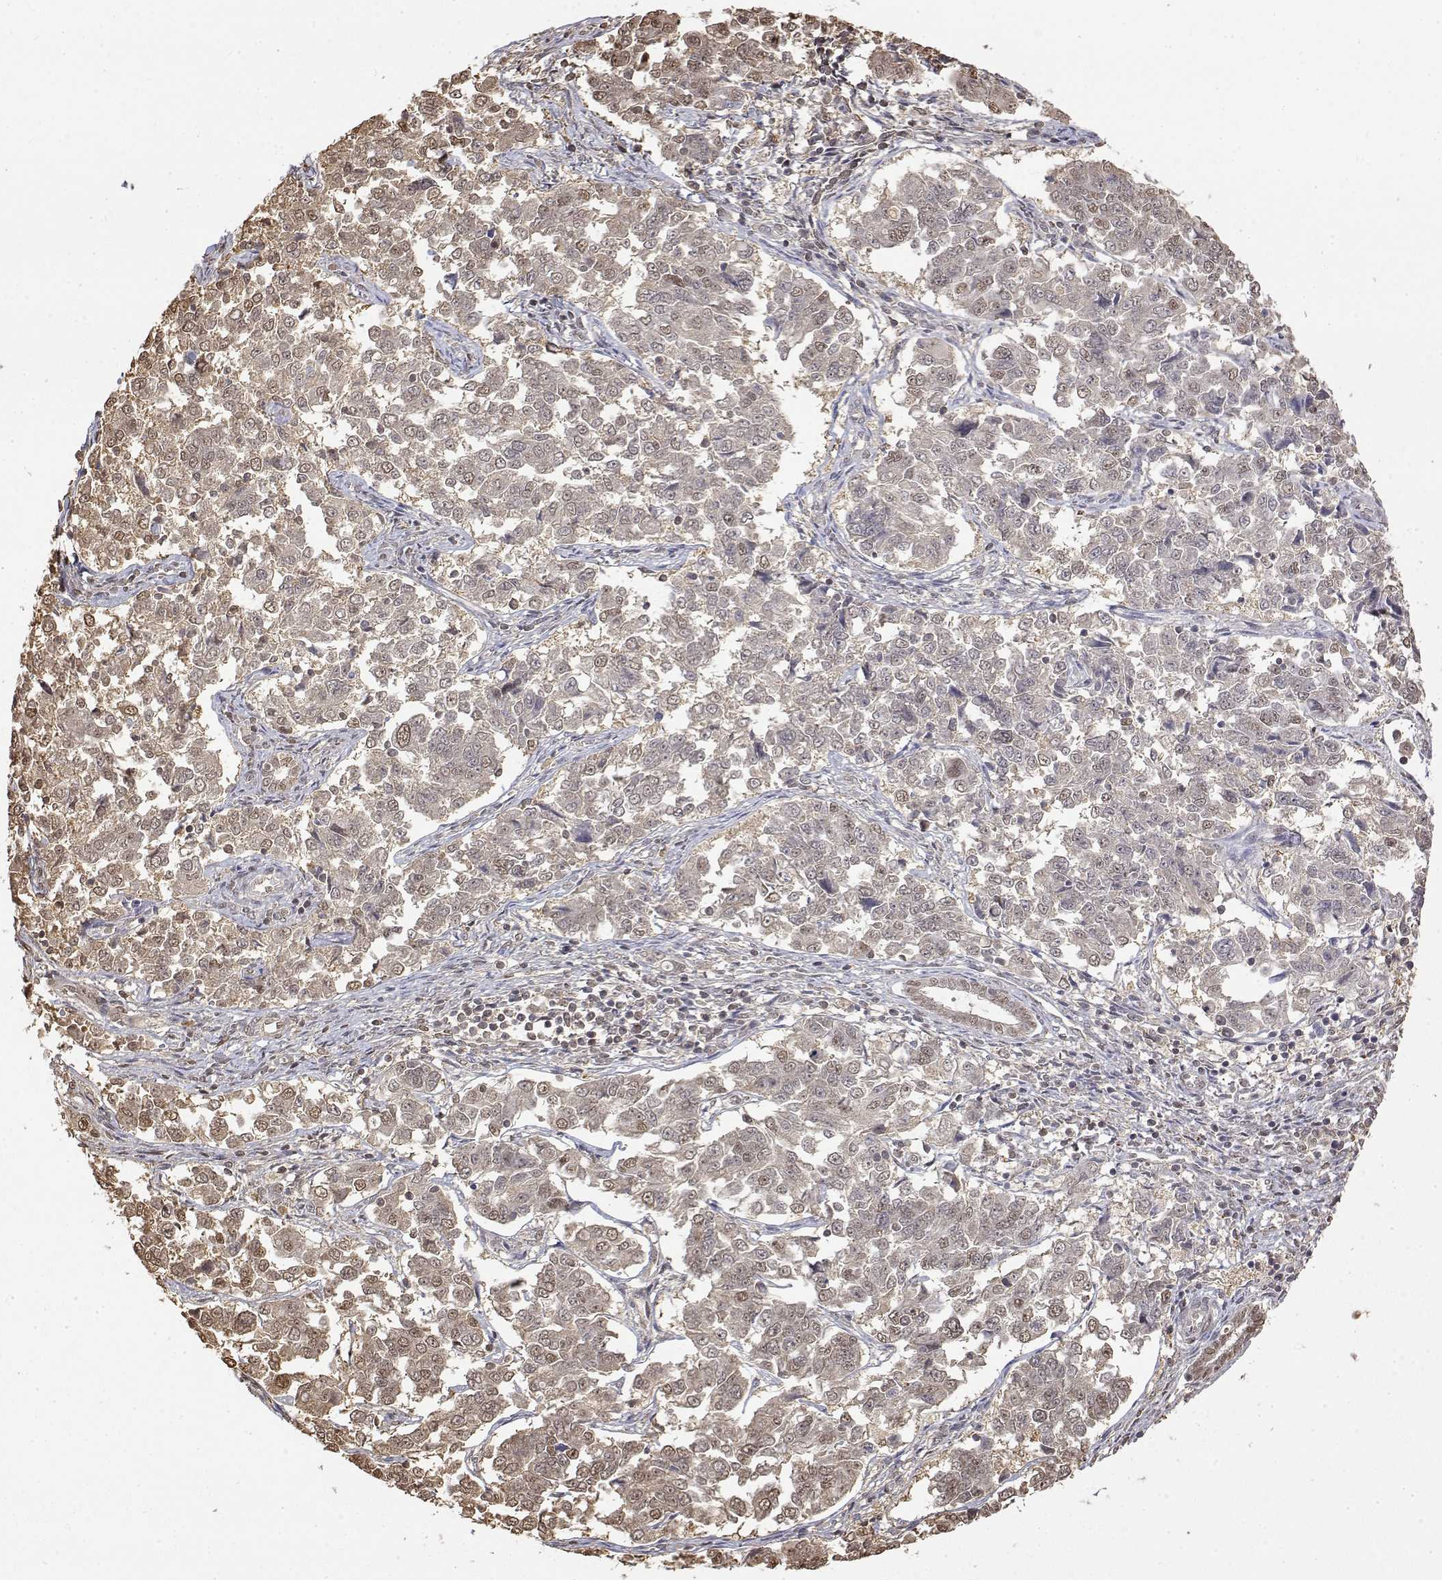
{"staining": {"intensity": "weak", "quantity": ">75%", "location": "cytoplasmic/membranous,nuclear"}, "tissue": "endometrial cancer", "cell_type": "Tumor cells", "image_type": "cancer", "snomed": [{"axis": "morphology", "description": "Adenocarcinoma, NOS"}, {"axis": "topography", "description": "Endometrium"}], "caption": "The image exhibits staining of endometrial adenocarcinoma, revealing weak cytoplasmic/membranous and nuclear protein staining (brown color) within tumor cells.", "gene": "TPI1", "patient": {"sex": "female", "age": 43}}